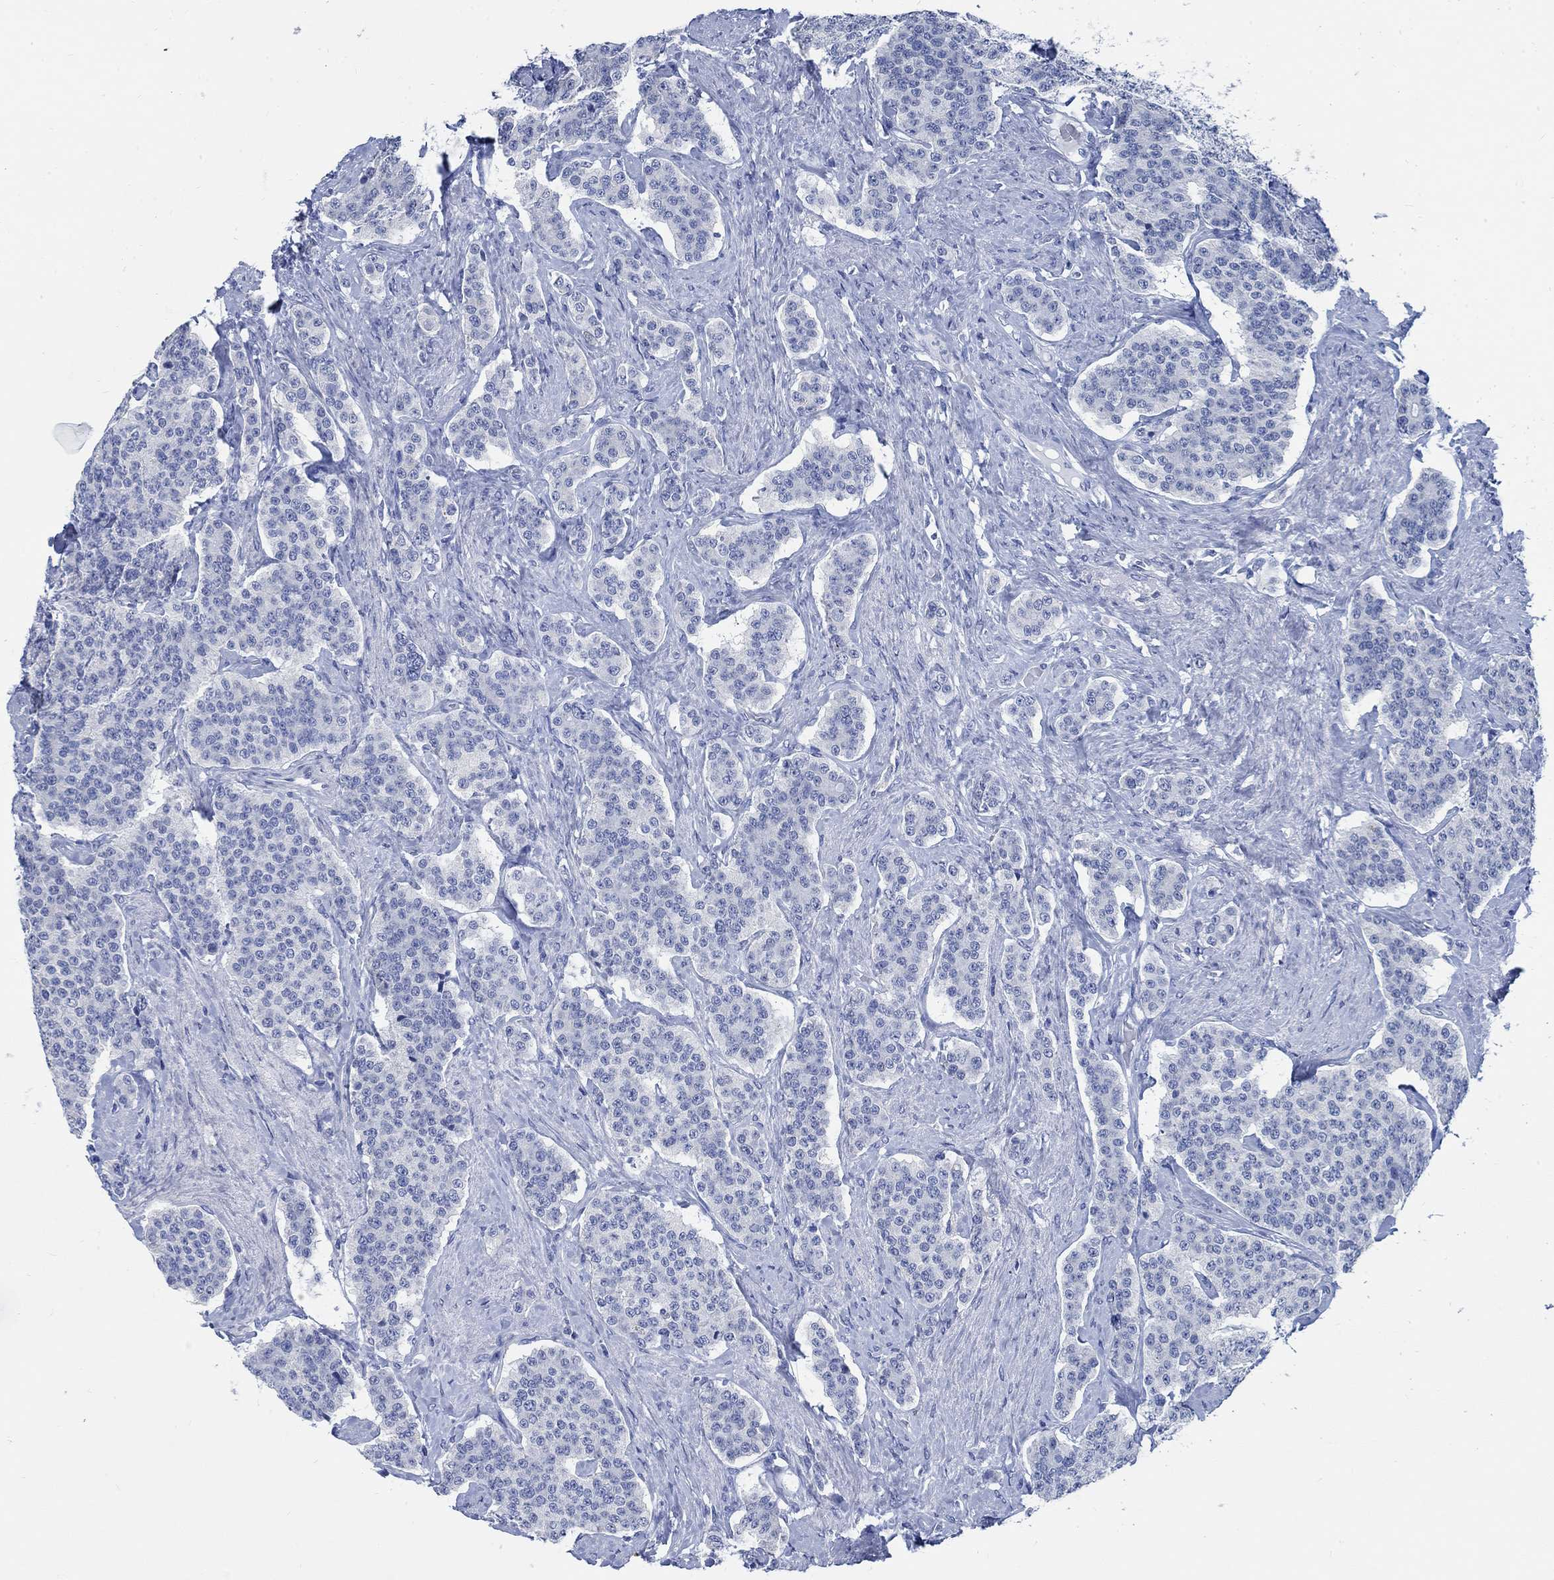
{"staining": {"intensity": "negative", "quantity": "none", "location": "none"}, "tissue": "carcinoid", "cell_type": "Tumor cells", "image_type": "cancer", "snomed": [{"axis": "morphology", "description": "Carcinoid, malignant, NOS"}, {"axis": "topography", "description": "Small intestine"}], "caption": "DAB (3,3'-diaminobenzidine) immunohistochemical staining of human carcinoid (malignant) reveals no significant expression in tumor cells. (DAB (3,3'-diaminobenzidine) immunohistochemistry, high magnification).", "gene": "CAMK2N1", "patient": {"sex": "female", "age": 58}}